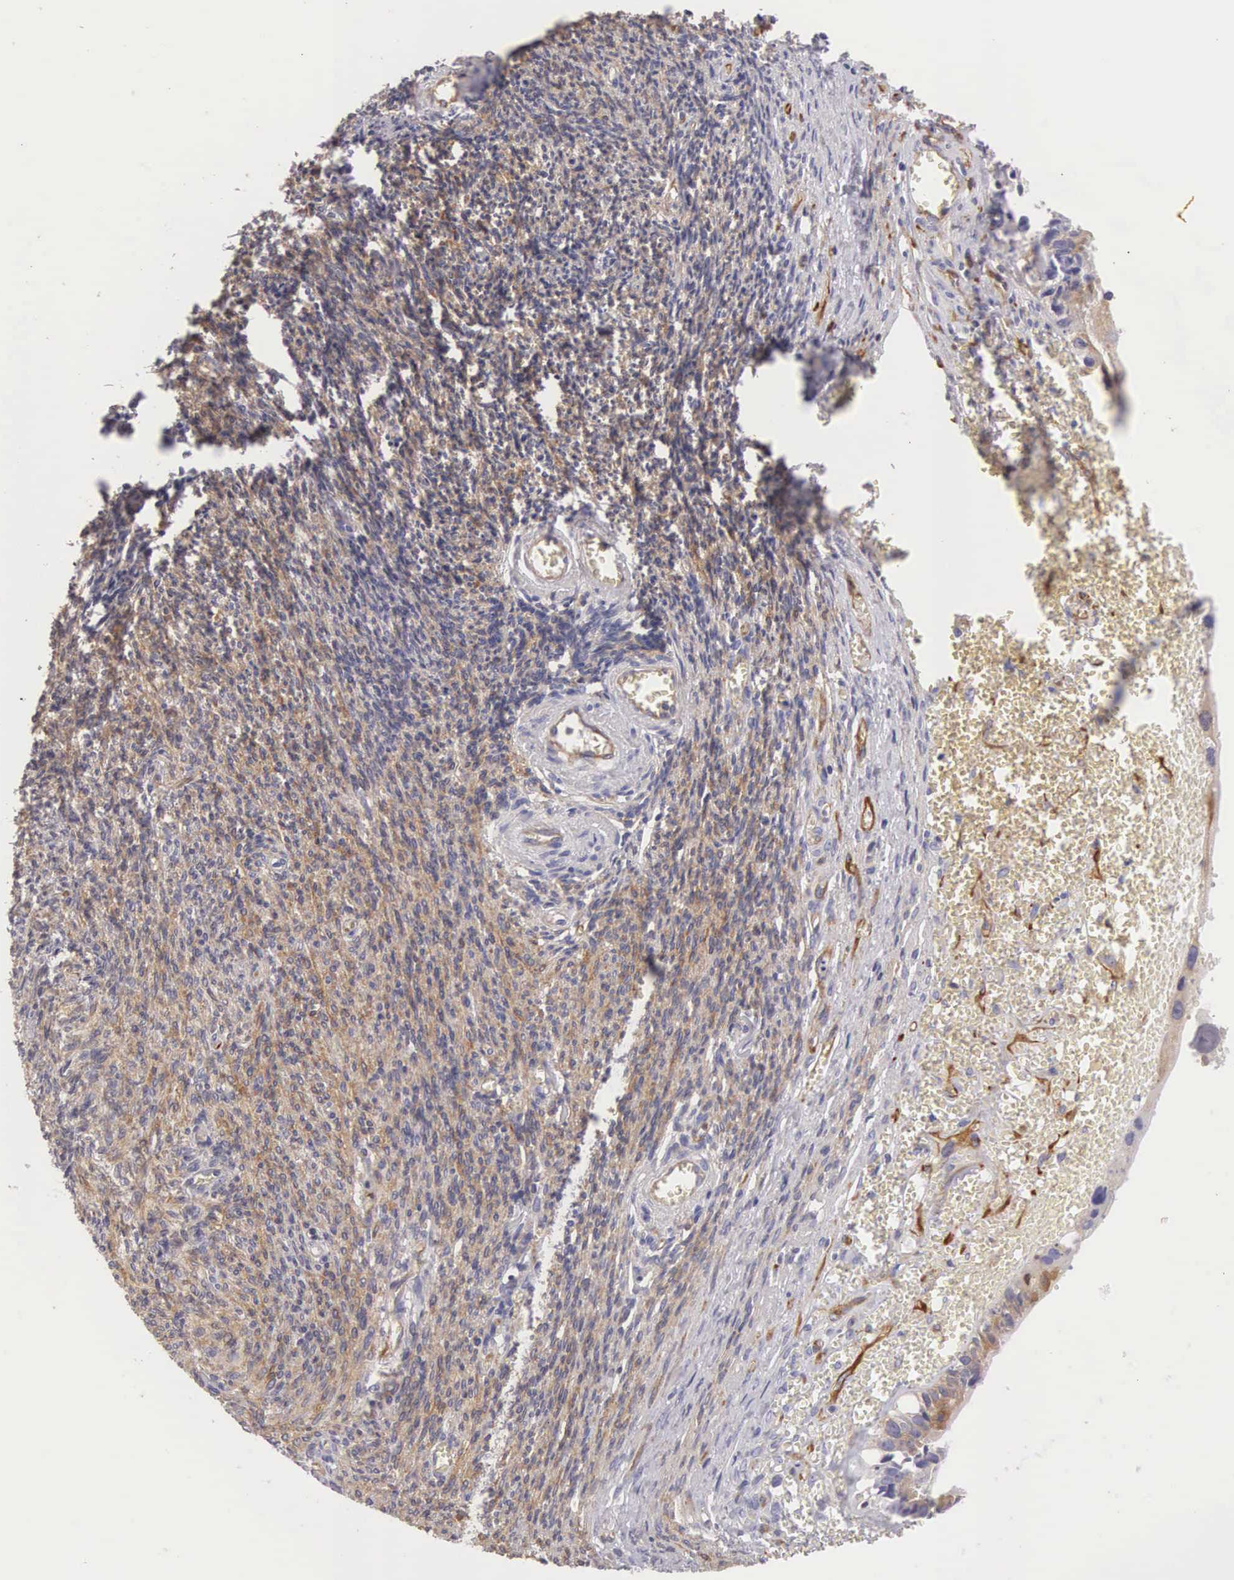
{"staining": {"intensity": "moderate", "quantity": "25%-75%", "location": "cytoplasmic/membranous"}, "tissue": "ovarian cancer", "cell_type": "Tumor cells", "image_type": "cancer", "snomed": [{"axis": "morphology", "description": "Carcinoma, endometroid"}, {"axis": "topography", "description": "Ovary"}], "caption": "Moderate cytoplasmic/membranous positivity is identified in approximately 25%-75% of tumor cells in ovarian endometroid carcinoma. (Brightfield microscopy of DAB IHC at high magnification).", "gene": "OSBPL3", "patient": {"sex": "female", "age": 85}}